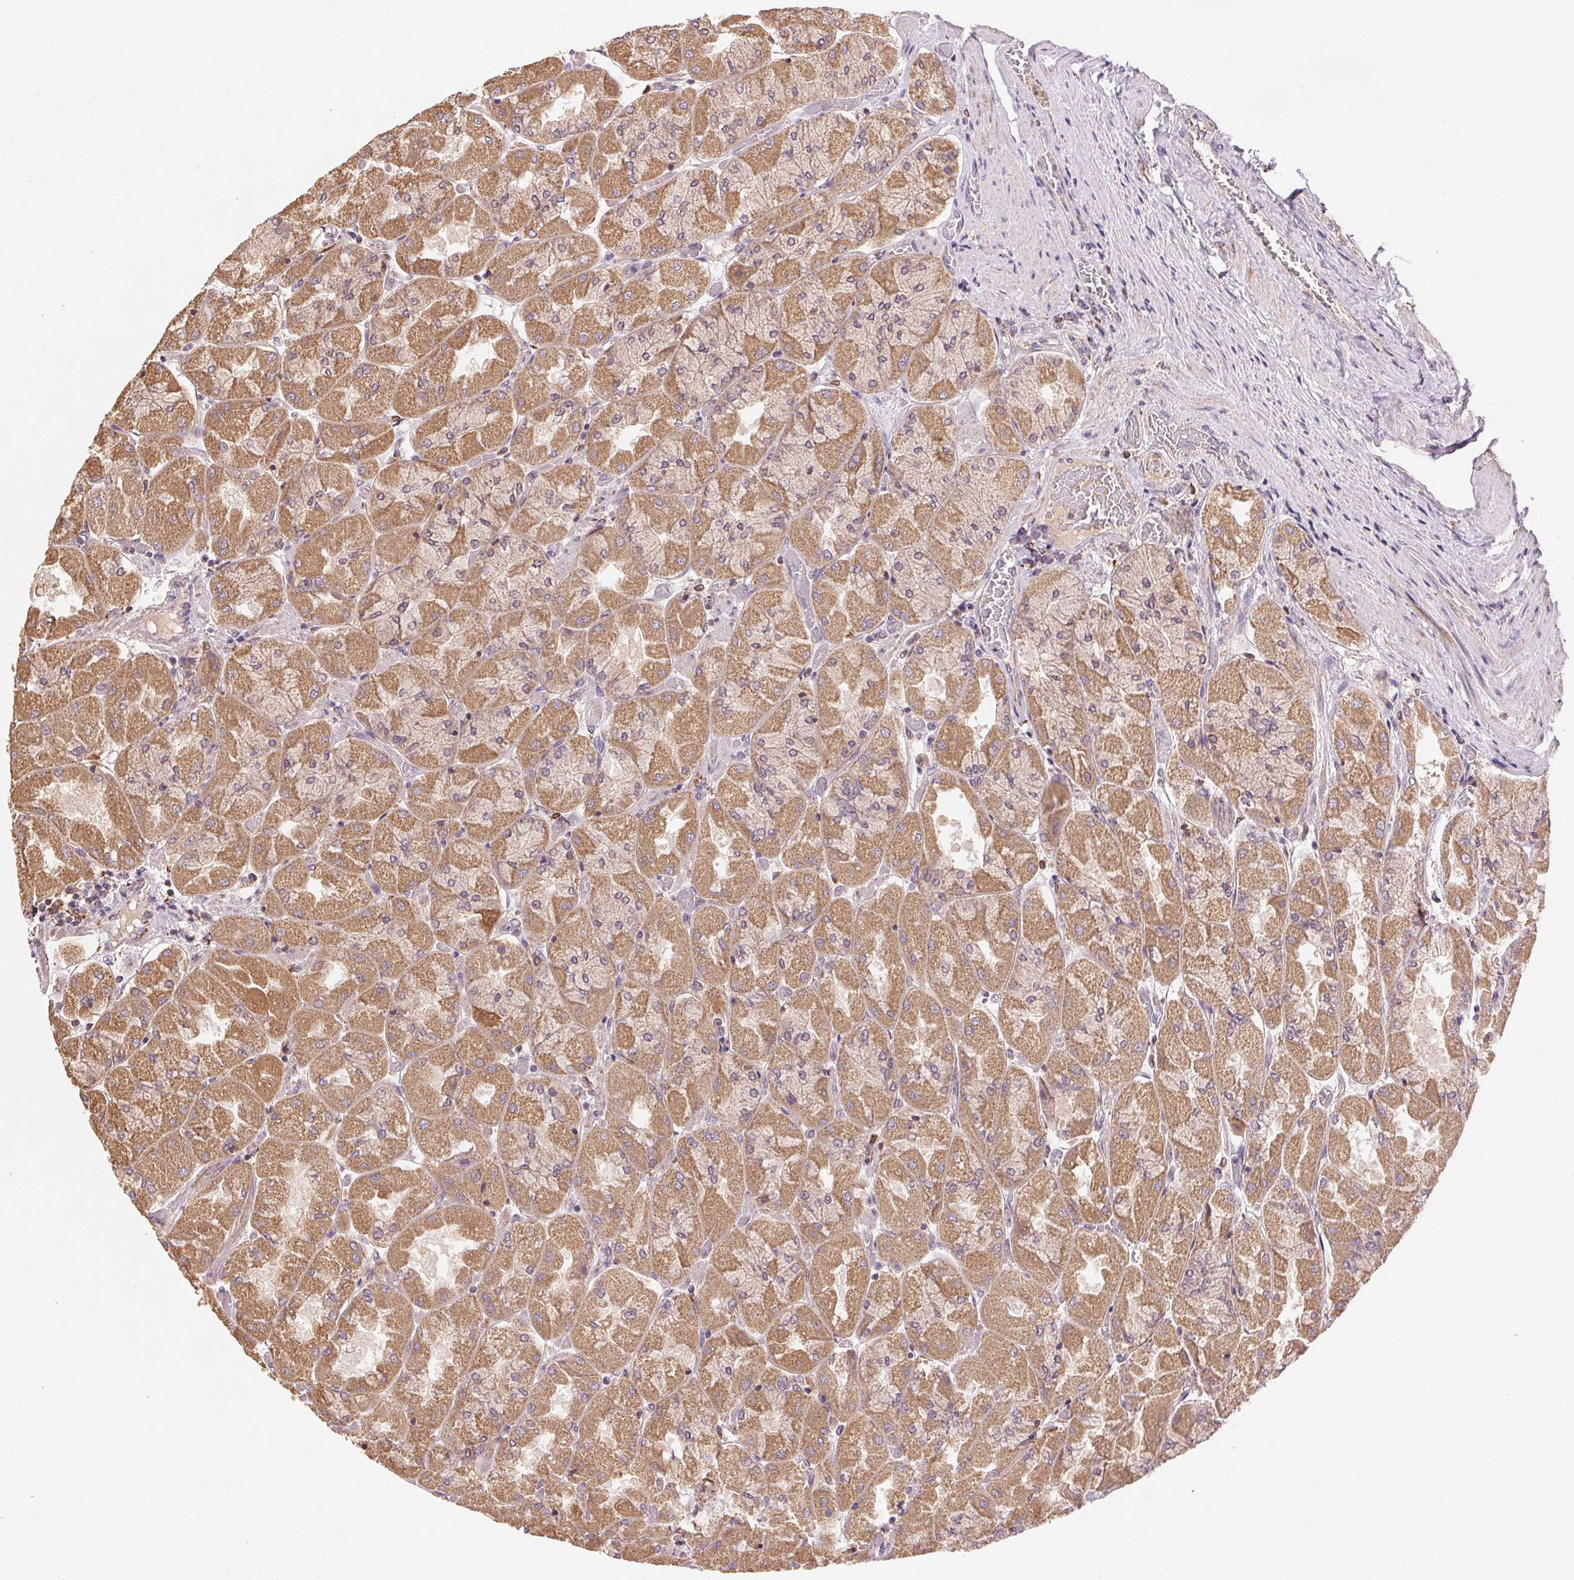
{"staining": {"intensity": "moderate", "quantity": ">75%", "location": "cytoplasmic/membranous"}, "tissue": "stomach", "cell_type": "Glandular cells", "image_type": "normal", "snomed": [{"axis": "morphology", "description": "Normal tissue, NOS"}, {"axis": "topography", "description": "Stomach"}], "caption": "Protein expression by IHC demonstrates moderate cytoplasmic/membranous staining in about >75% of glandular cells in normal stomach.", "gene": "FNBP1L", "patient": {"sex": "female", "age": 61}}